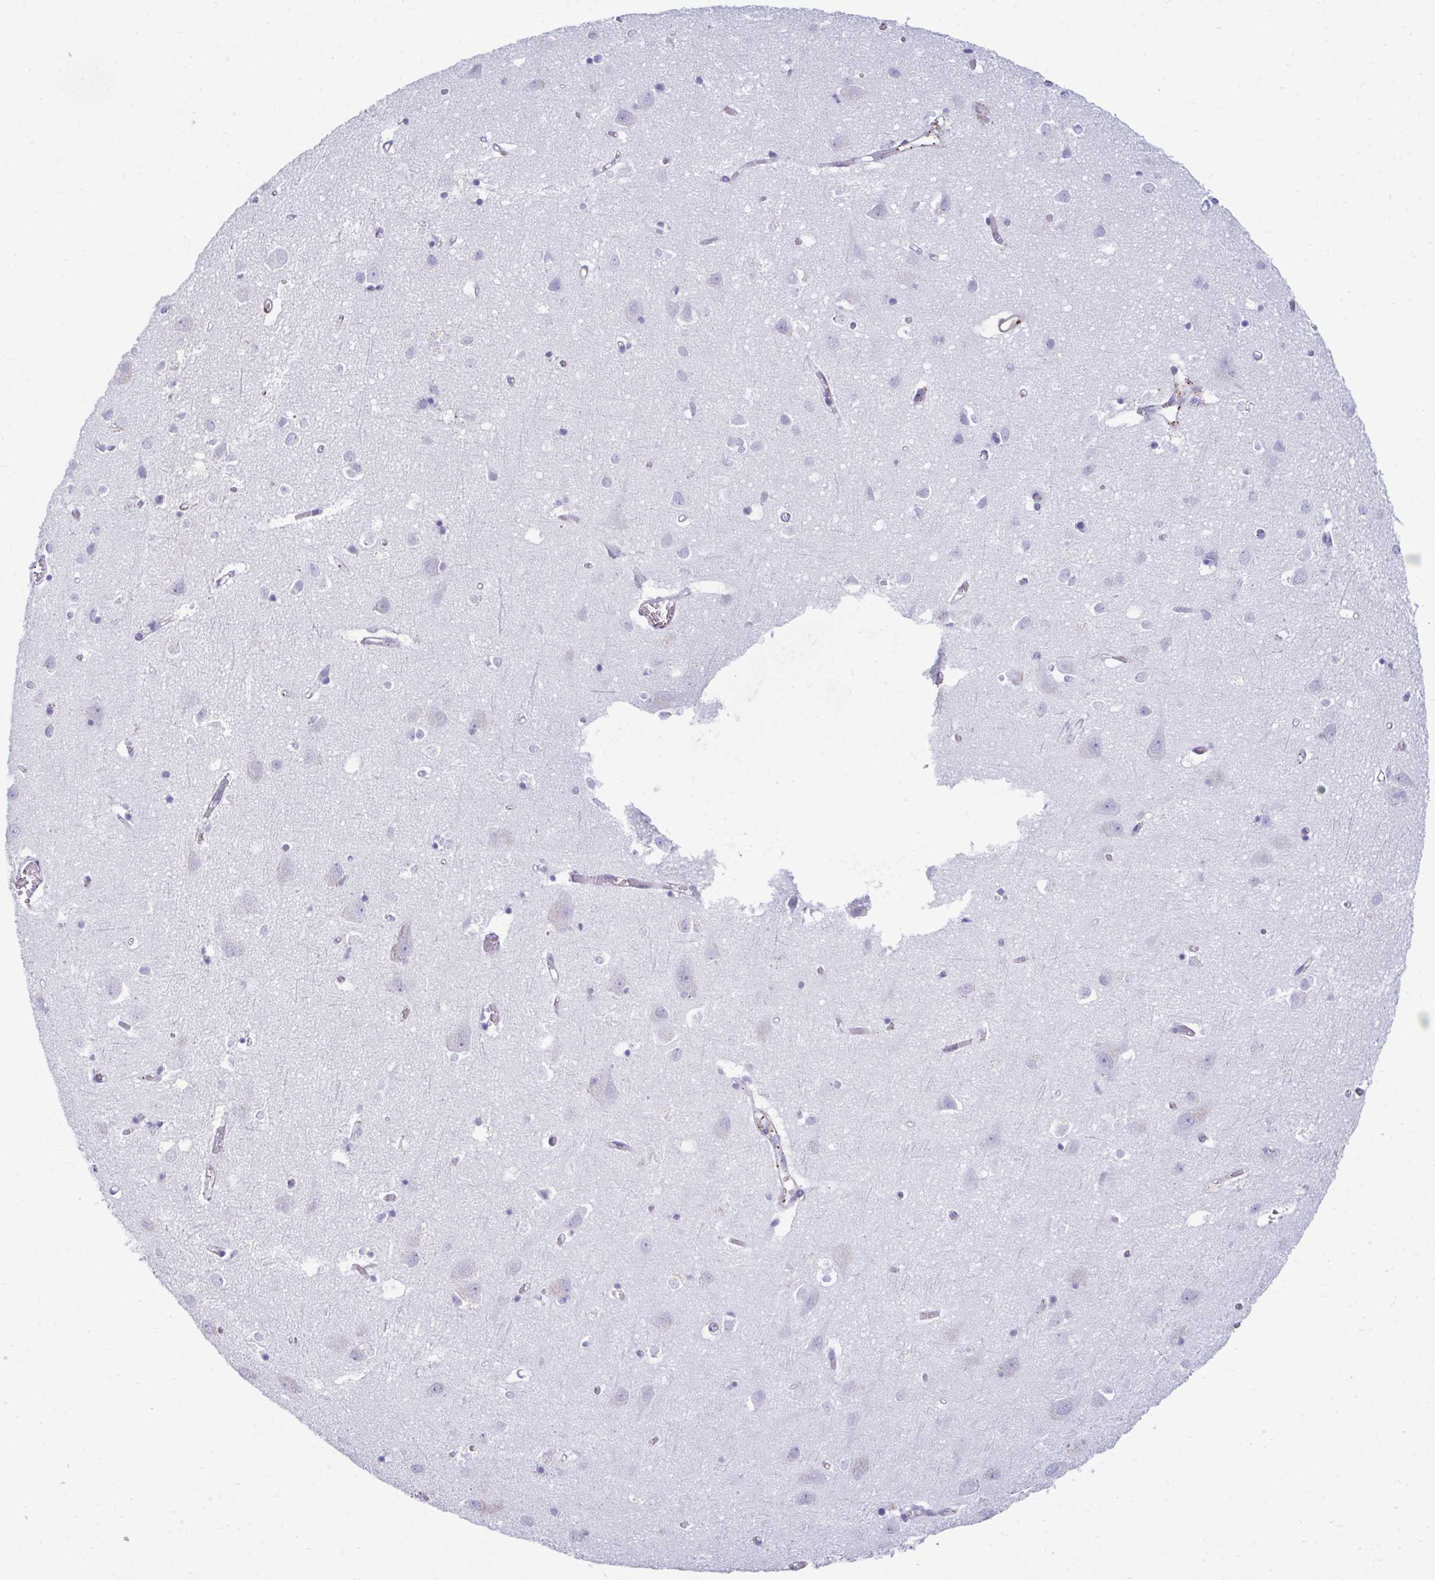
{"staining": {"intensity": "negative", "quantity": "none", "location": "none"}, "tissue": "cerebral cortex", "cell_type": "Endothelial cells", "image_type": "normal", "snomed": [{"axis": "morphology", "description": "Normal tissue, NOS"}, {"axis": "topography", "description": "Cerebral cortex"}], "caption": "DAB immunohistochemical staining of benign human cerebral cortex demonstrates no significant positivity in endothelial cells.", "gene": "UBL3", "patient": {"sex": "male", "age": 70}}